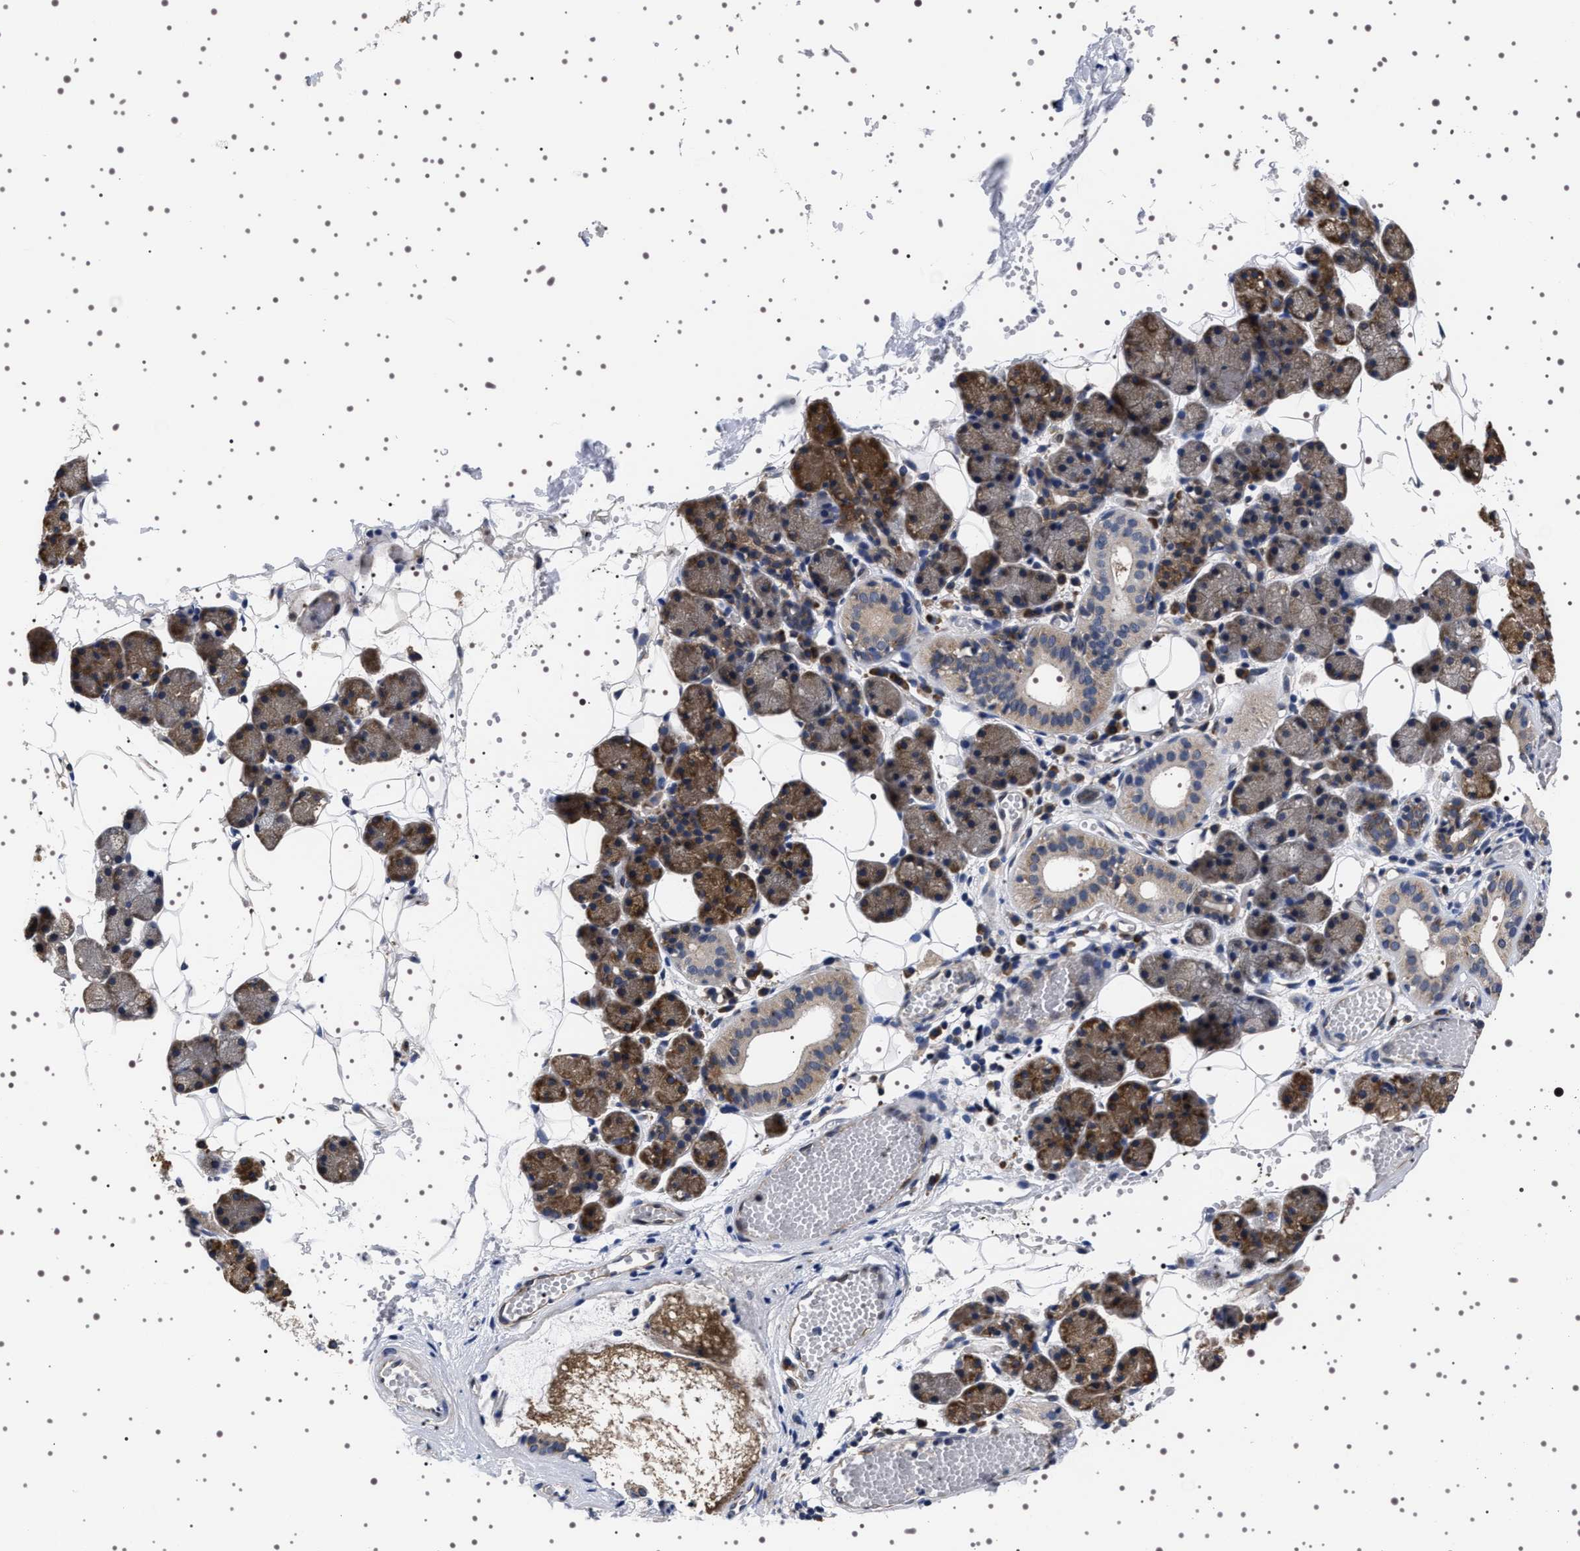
{"staining": {"intensity": "moderate", "quantity": "25%-75%", "location": "cytoplasmic/membranous"}, "tissue": "salivary gland", "cell_type": "Glandular cells", "image_type": "normal", "snomed": [{"axis": "morphology", "description": "Normal tissue, NOS"}, {"axis": "topography", "description": "Salivary gland"}], "caption": "The histopathology image exhibits staining of unremarkable salivary gland, revealing moderate cytoplasmic/membranous protein positivity (brown color) within glandular cells. (Brightfield microscopy of DAB IHC at high magnification).", "gene": "DARS1", "patient": {"sex": "female", "age": 33}}